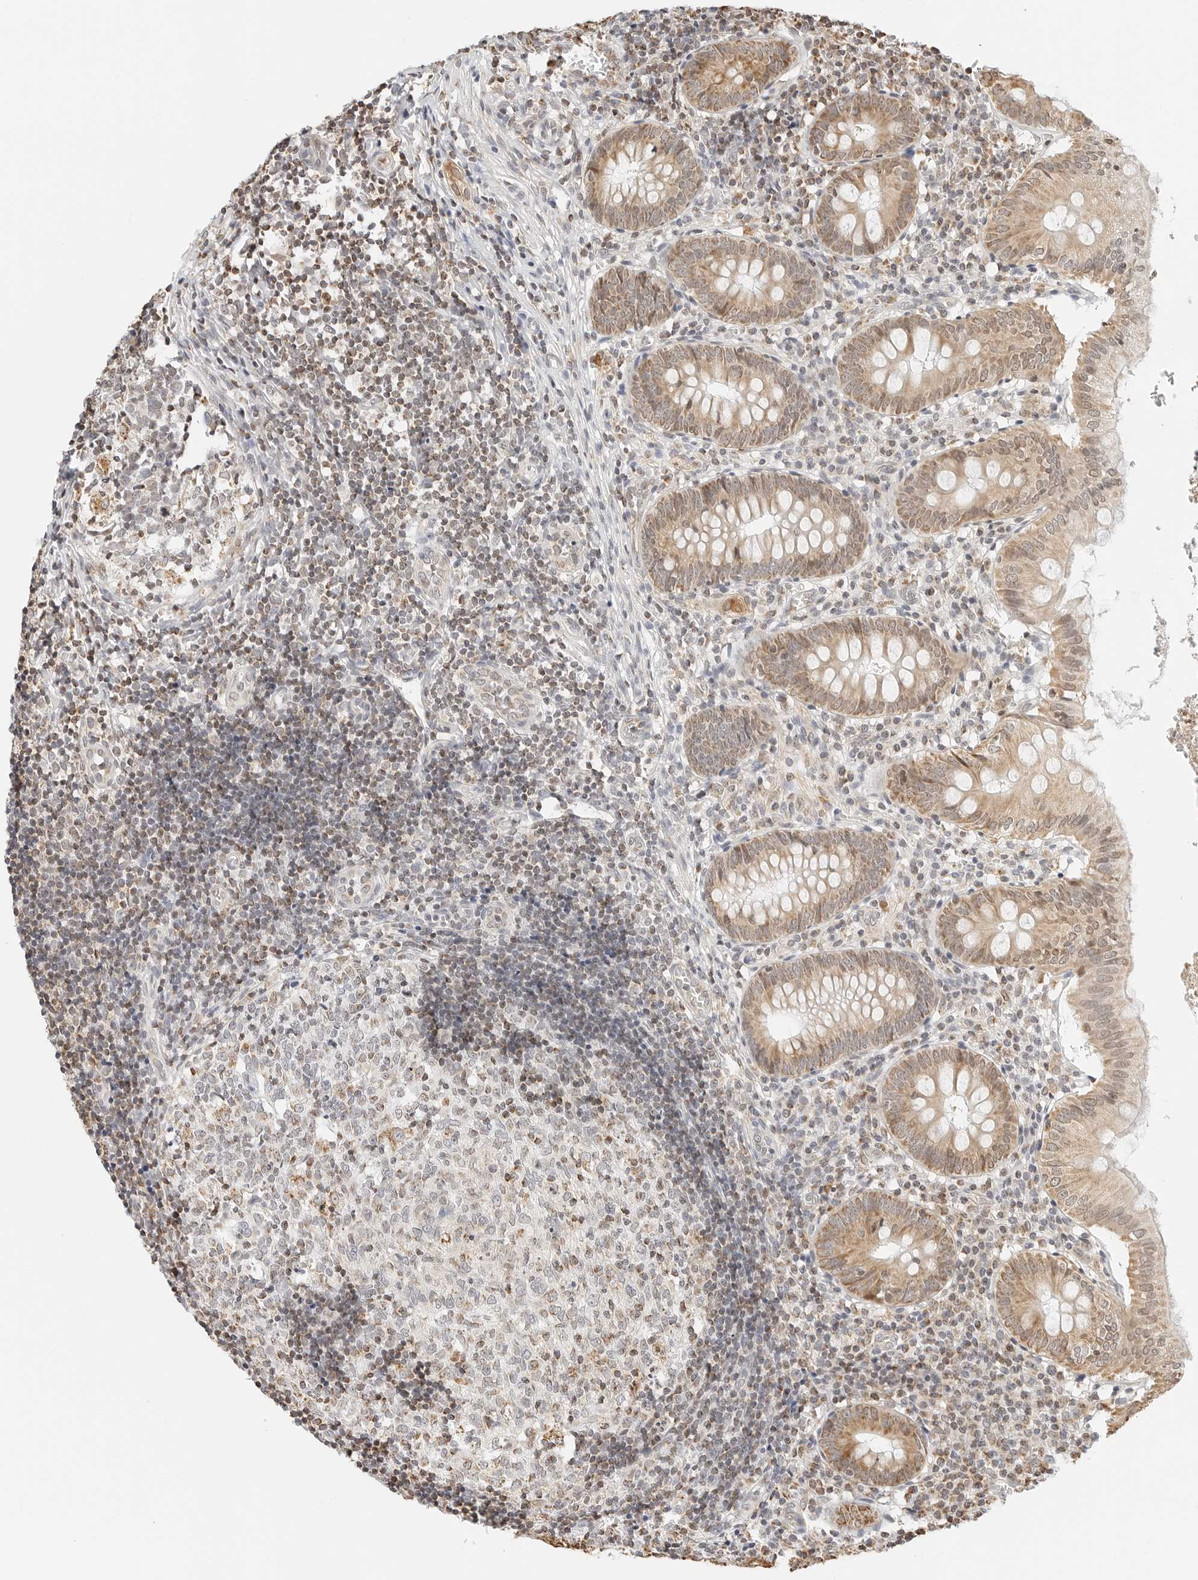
{"staining": {"intensity": "moderate", "quantity": ">75%", "location": "cytoplasmic/membranous"}, "tissue": "appendix", "cell_type": "Glandular cells", "image_type": "normal", "snomed": [{"axis": "morphology", "description": "Normal tissue, NOS"}, {"axis": "topography", "description": "Appendix"}], "caption": "Brown immunohistochemical staining in benign appendix demonstrates moderate cytoplasmic/membranous expression in about >75% of glandular cells.", "gene": "ATL1", "patient": {"sex": "male", "age": 8}}